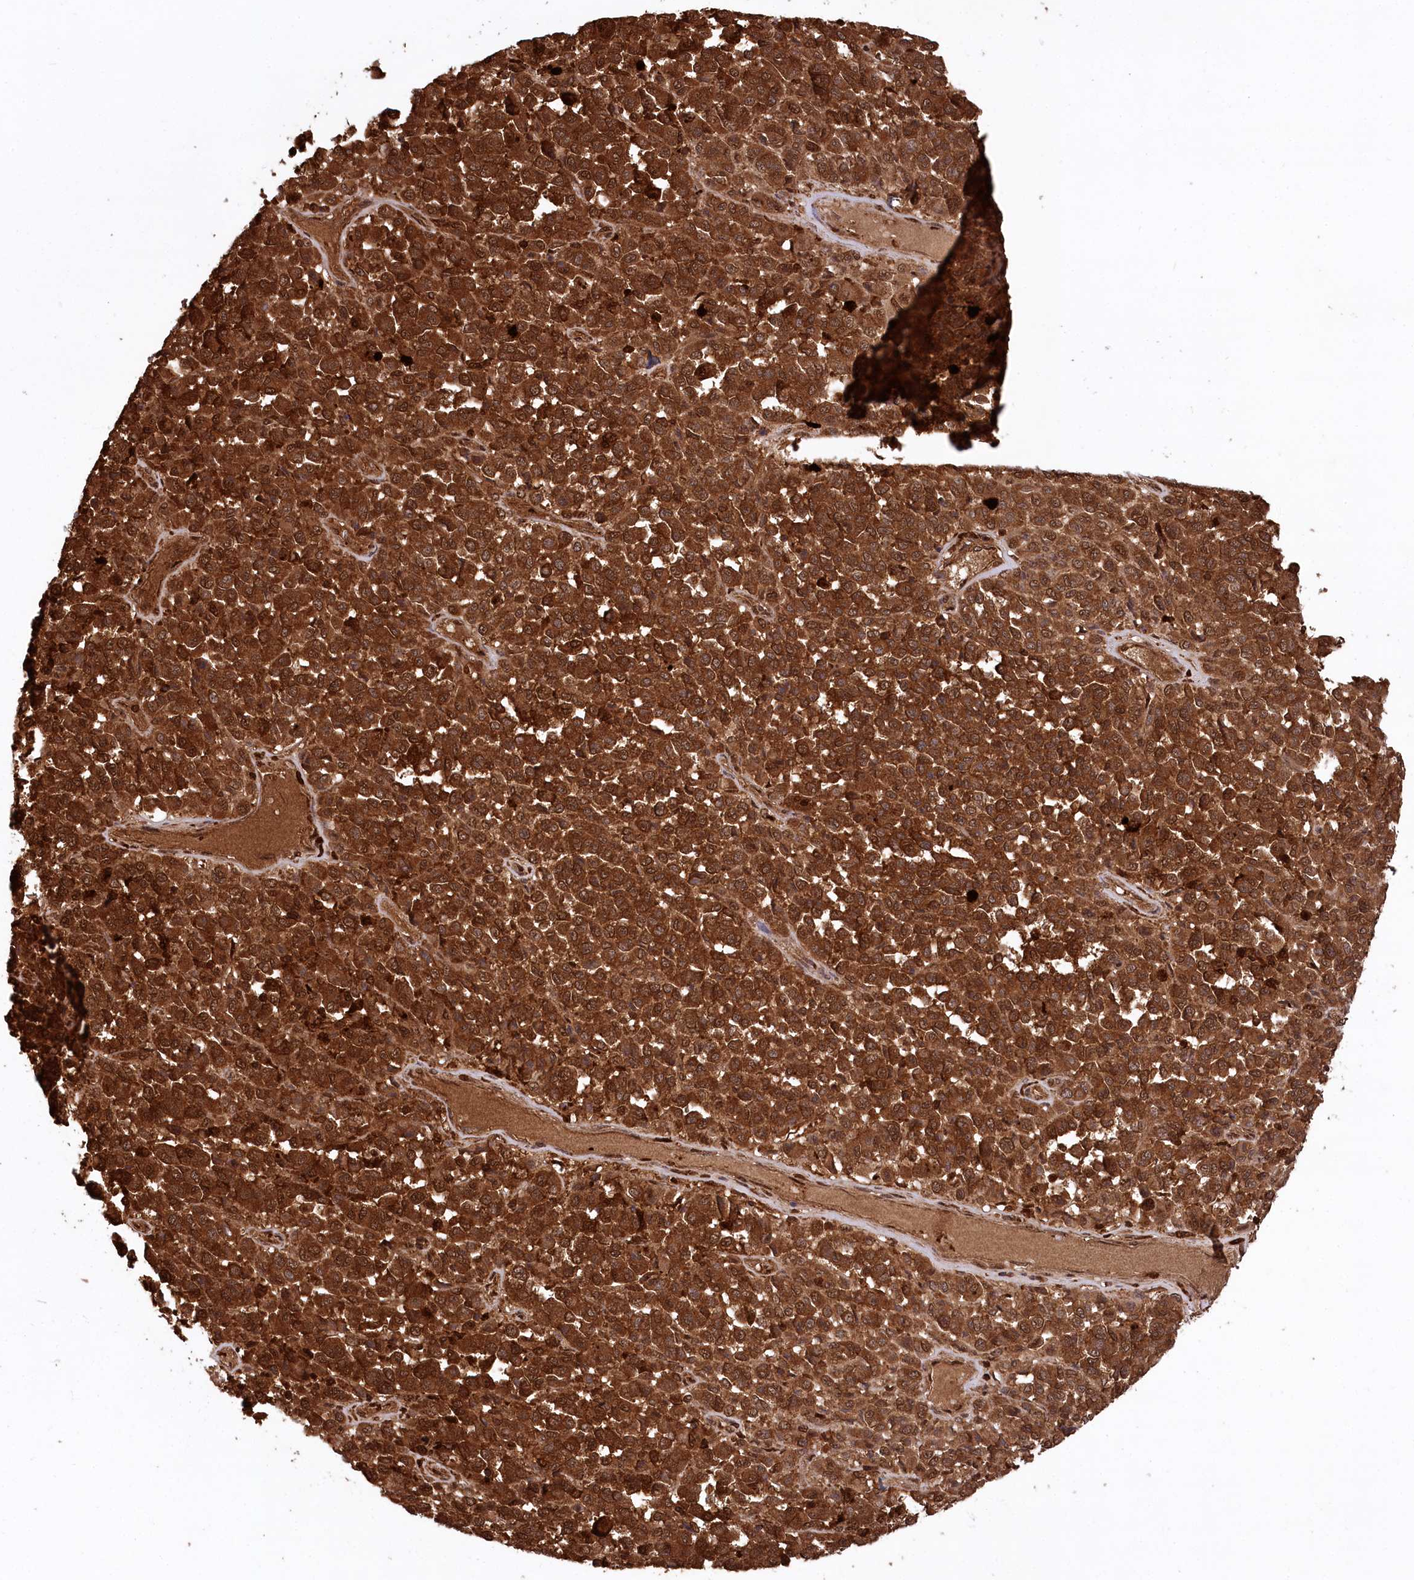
{"staining": {"intensity": "strong", "quantity": ">75%", "location": "cytoplasmic/membranous,nuclear"}, "tissue": "melanoma", "cell_type": "Tumor cells", "image_type": "cancer", "snomed": [{"axis": "morphology", "description": "Malignant melanoma, Metastatic site"}, {"axis": "topography", "description": "Pancreas"}], "caption": "Tumor cells display high levels of strong cytoplasmic/membranous and nuclear staining in approximately >75% of cells in human melanoma.", "gene": "LSG1", "patient": {"sex": "female", "age": 30}}